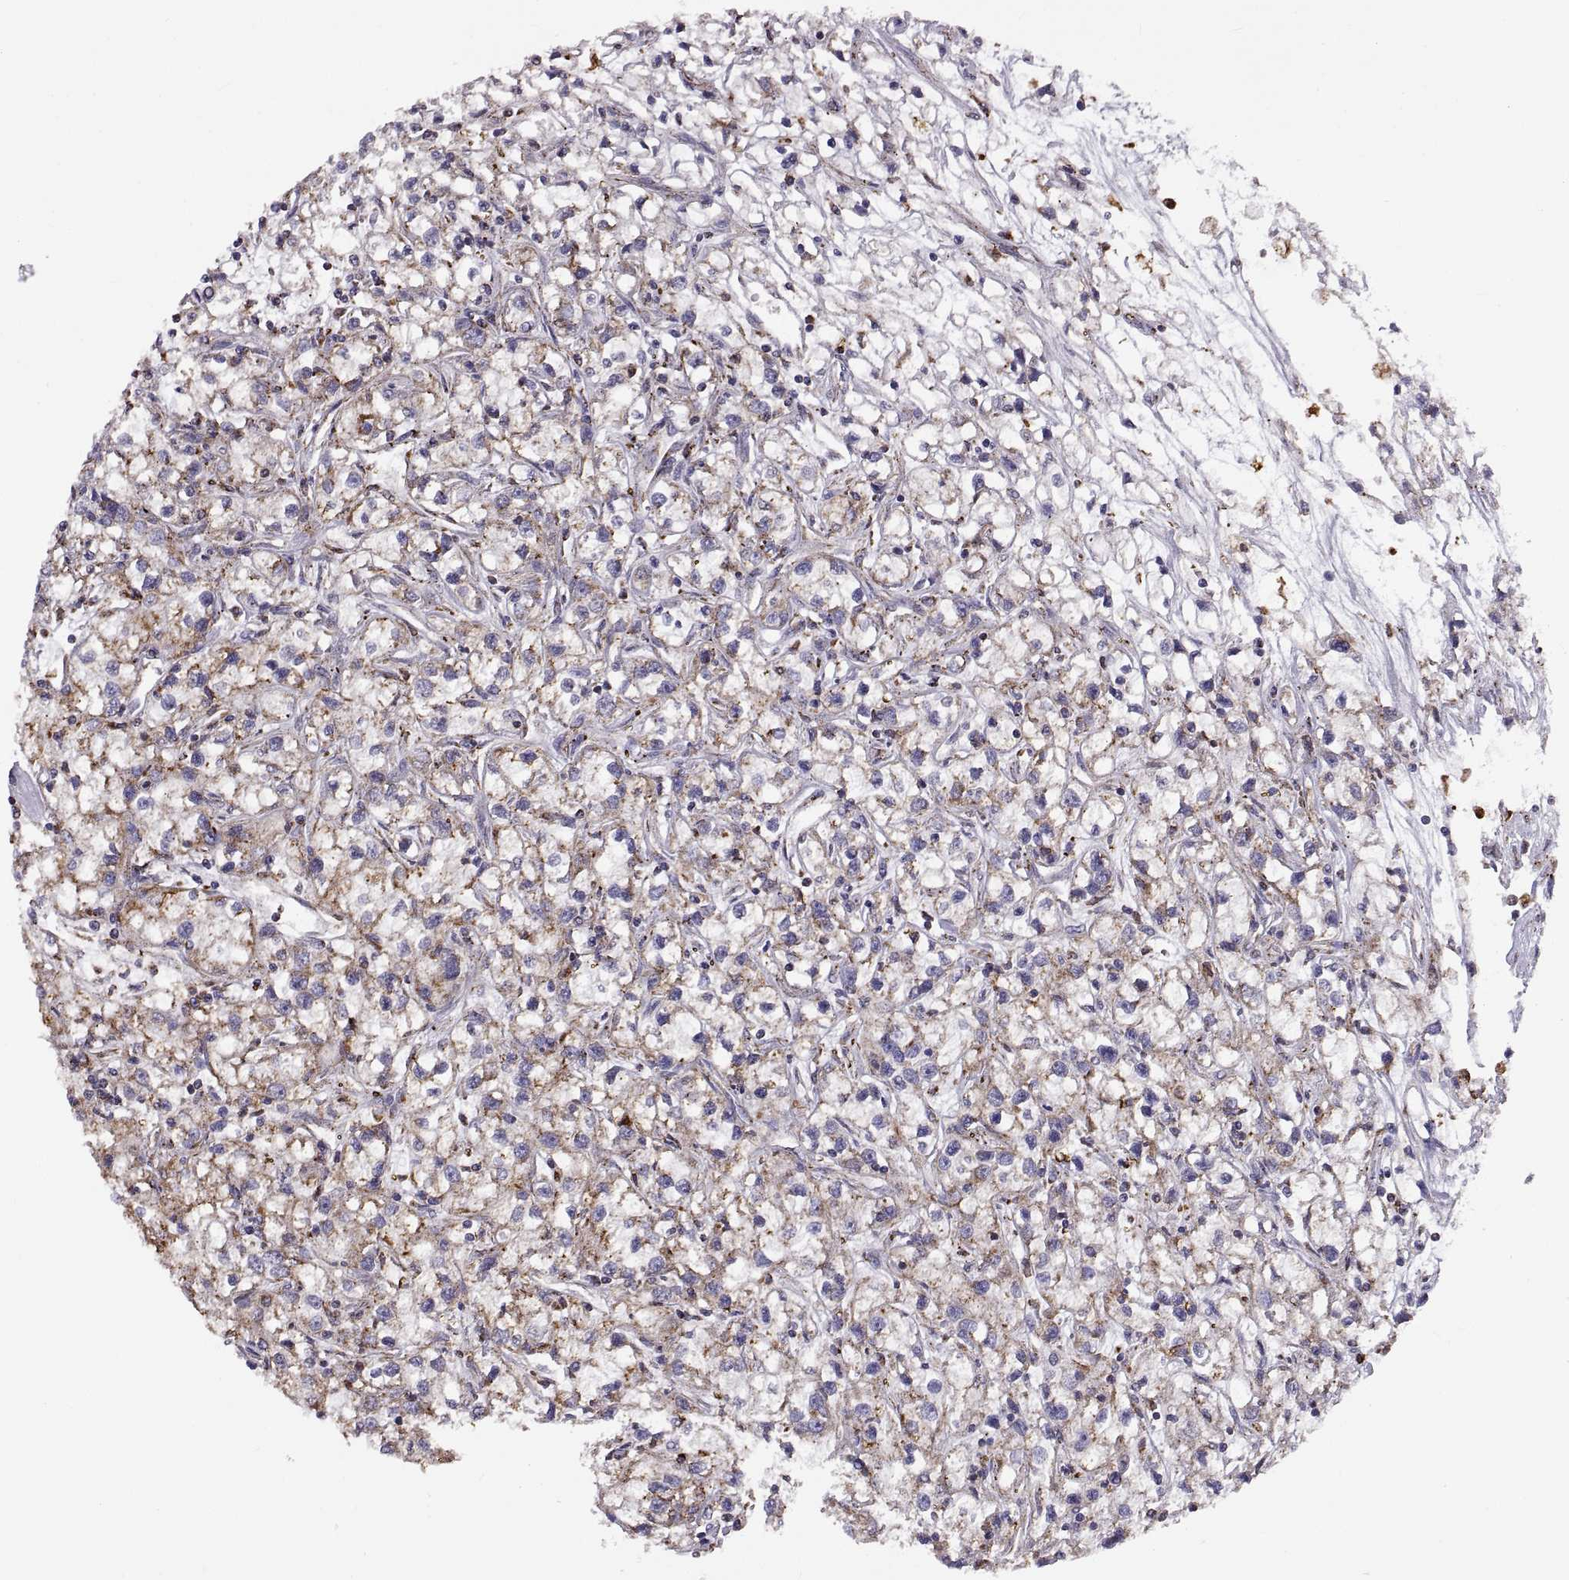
{"staining": {"intensity": "strong", "quantity": "<25%", "location": "cytoplasmic/membranous"}, "tissue": "renal cancer", "cell_type": "Tumor cells", "image_type": "cancer", "snomed": [{"axis": "morphology", "description": "Adenocarcinoma, NOS"}, {"axis": "topography", "description": "Kidney"}], "caption": "The photomicrograph shows staining of adenocarcinoma (renal), revealing strong cytoplasmic/membranous protein expression (brown color) within tumor cells.", "gene": "ARSD", "patient": {"sex": "female", "age": 59}}